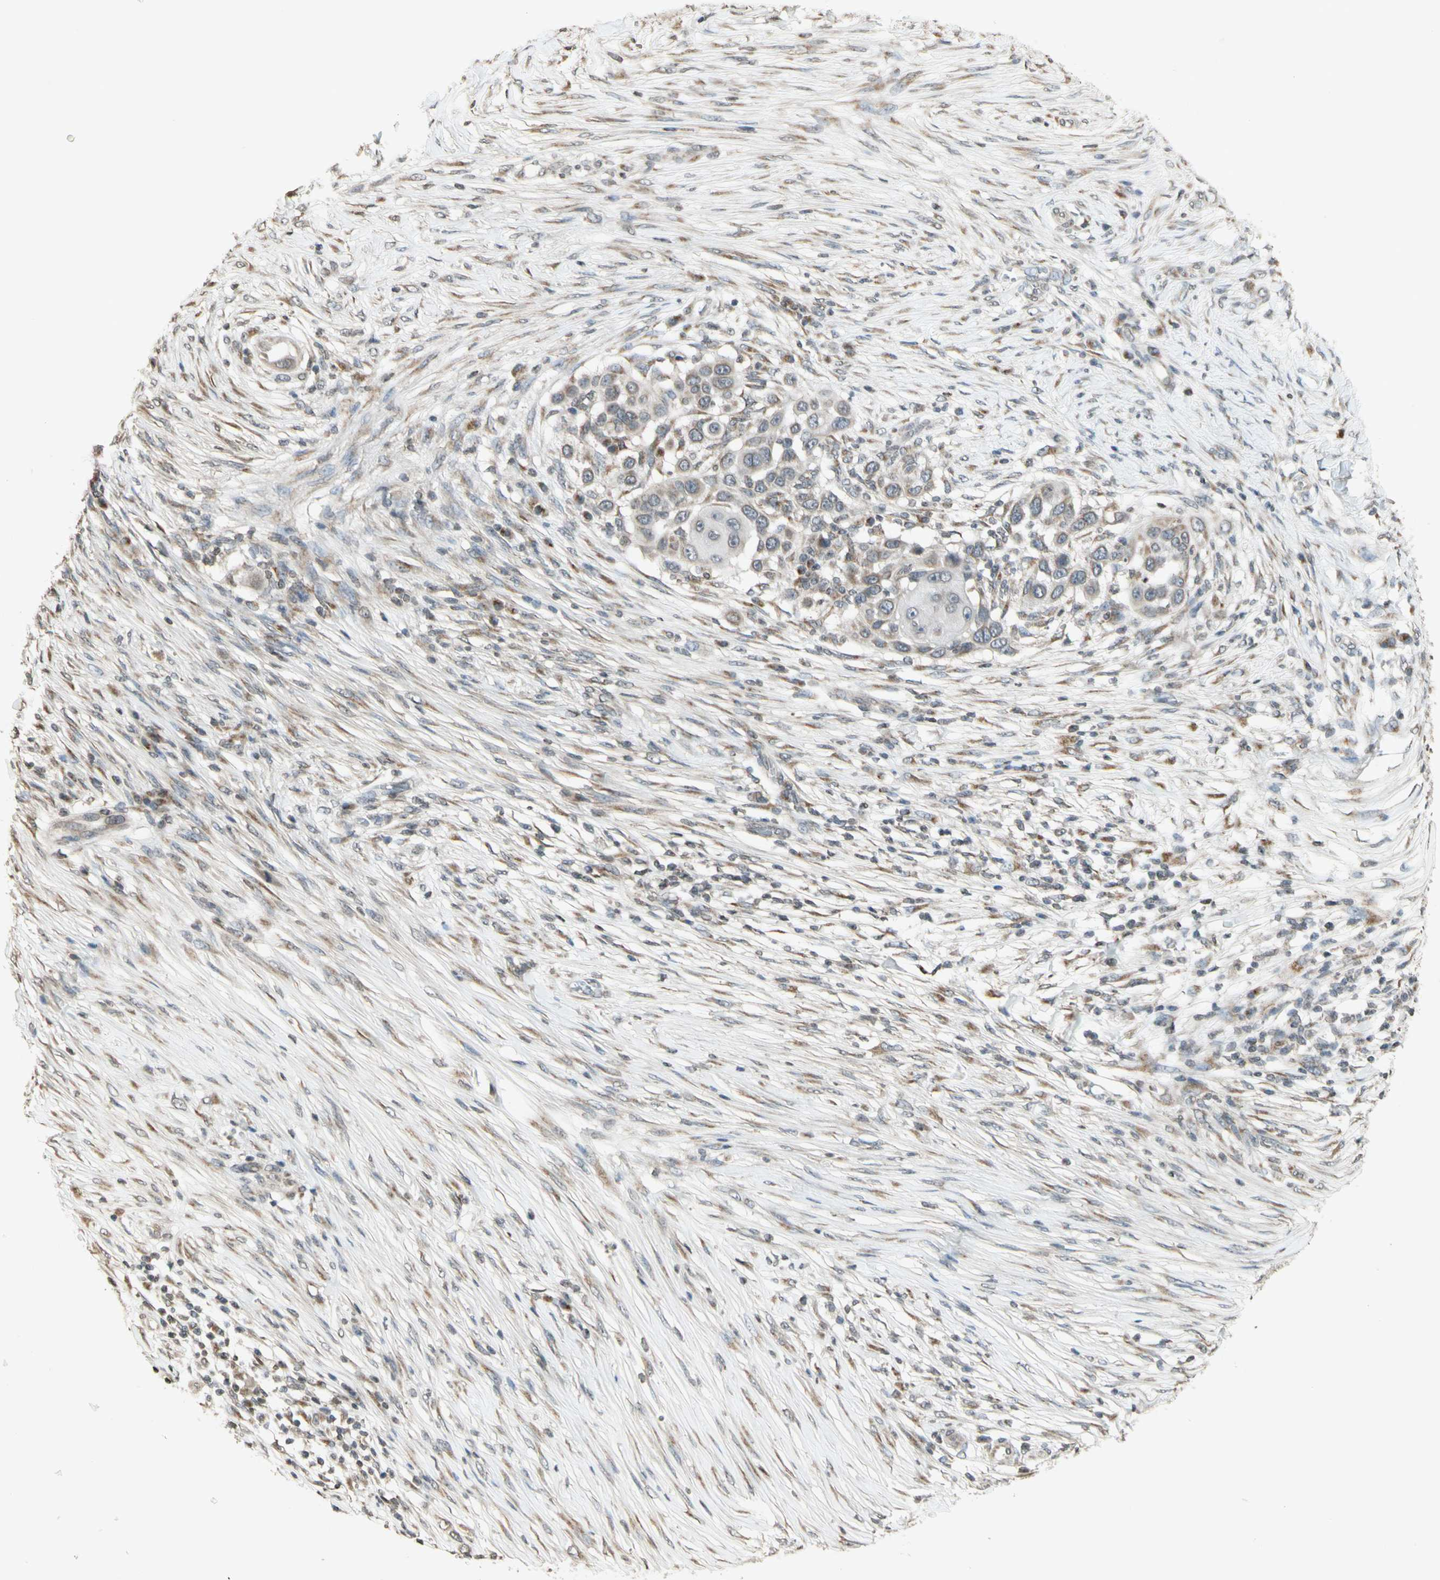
{"staining": {"intensity": "weak", "quantity": "25%-75%", "location": "cytoplasmic/membranous"}, "tissue": "skin cancer", "cell_type": "Tumor cells", "image_type": "cancer", "snomed": [{"axis": "morphology", "description": "Squamous cell carcinoma, NOS"}, {"axis": "topography", "description": "Skin"}], "caption": "Squamous cell carcinoma (skin) stained with immunohistochemistry (IHC) reveals weak cytoplasmic/membranous expression in about 25%-75% of tumor cells.", "gene": "CCNI", "patient": {"sex": "female", "age": 44}}